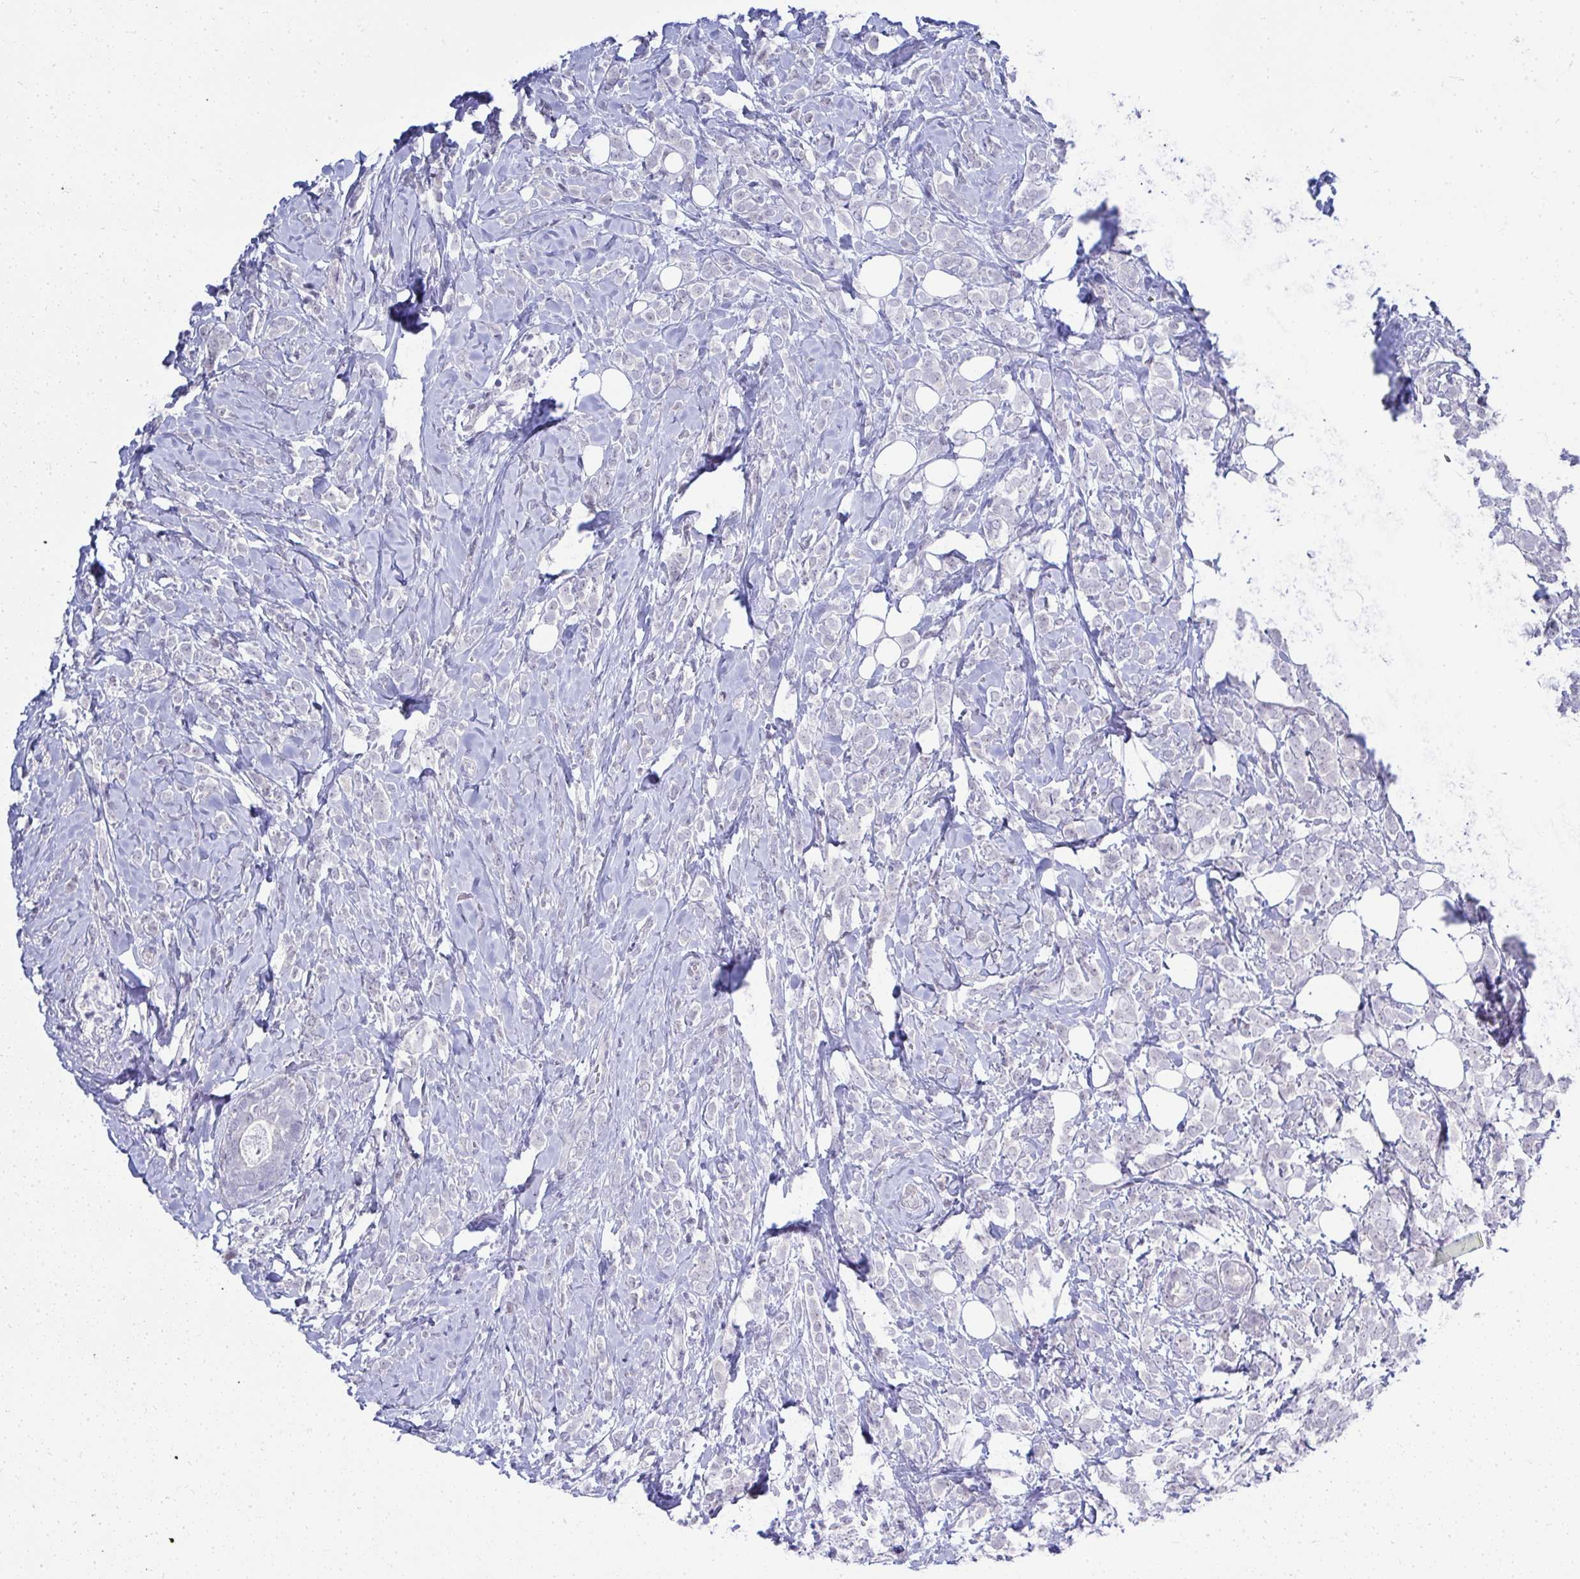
{"staining": {"intensity": "negative", "quantity": "none", "location": "none"}, "tissue": "breast cancer", "cell_type": "Tumor cells", "image_type": "cancer", "snomed": [{"axis": "morphology", "description": "Lobular carcinoma"}, {"axis": "topography", "description": "Breast"}], "caption": "High power microscopy image of an immunohistochemistry histopathology image of breast cancer (lobular carcinoma), revealing no significant staining in tumor cells.", "gene": "EID3", "patient": {"sex": "female", "age": 49}}